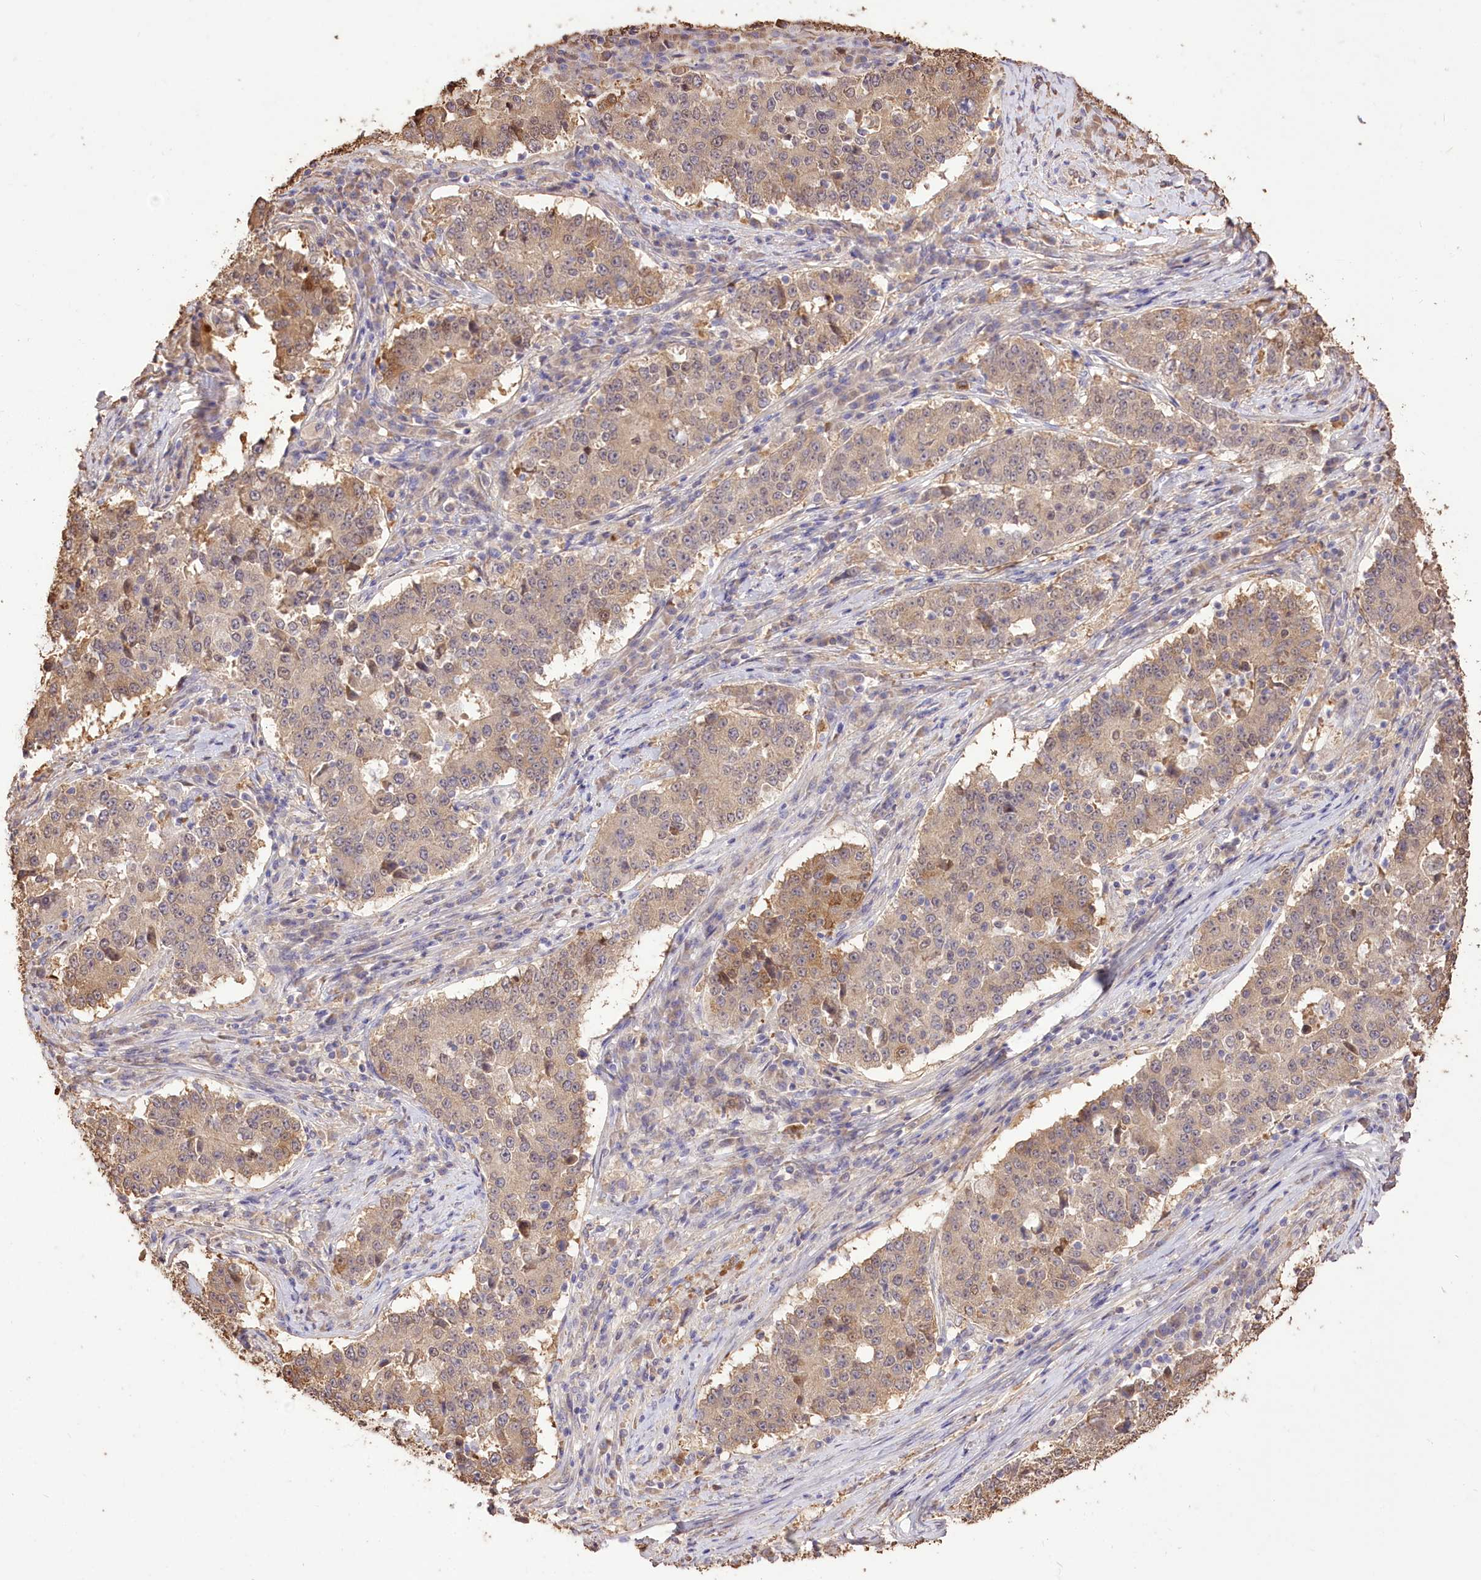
{"staining": {"intensity": "moderate", "quantity": ">75%", "location": "cytoplasmic/membranous"}, "tissue": "stomach cancer", "cell_type": "Tumor cells", "image_type": "cancer", "snomed": [{"axis": "morphology", "description": "Adenocarcinoma, NOS"}, {"axis": "topography", "description": "Stomach"}], "caption": "Stomach adenocarcinoma stained for a protein (brown) displays moderate cytoplasmic/membranous positive expression in approximately >75% of tumor cells.", "gene": "R3HDM2", "patient": {"sex": "male", "age": 59}}